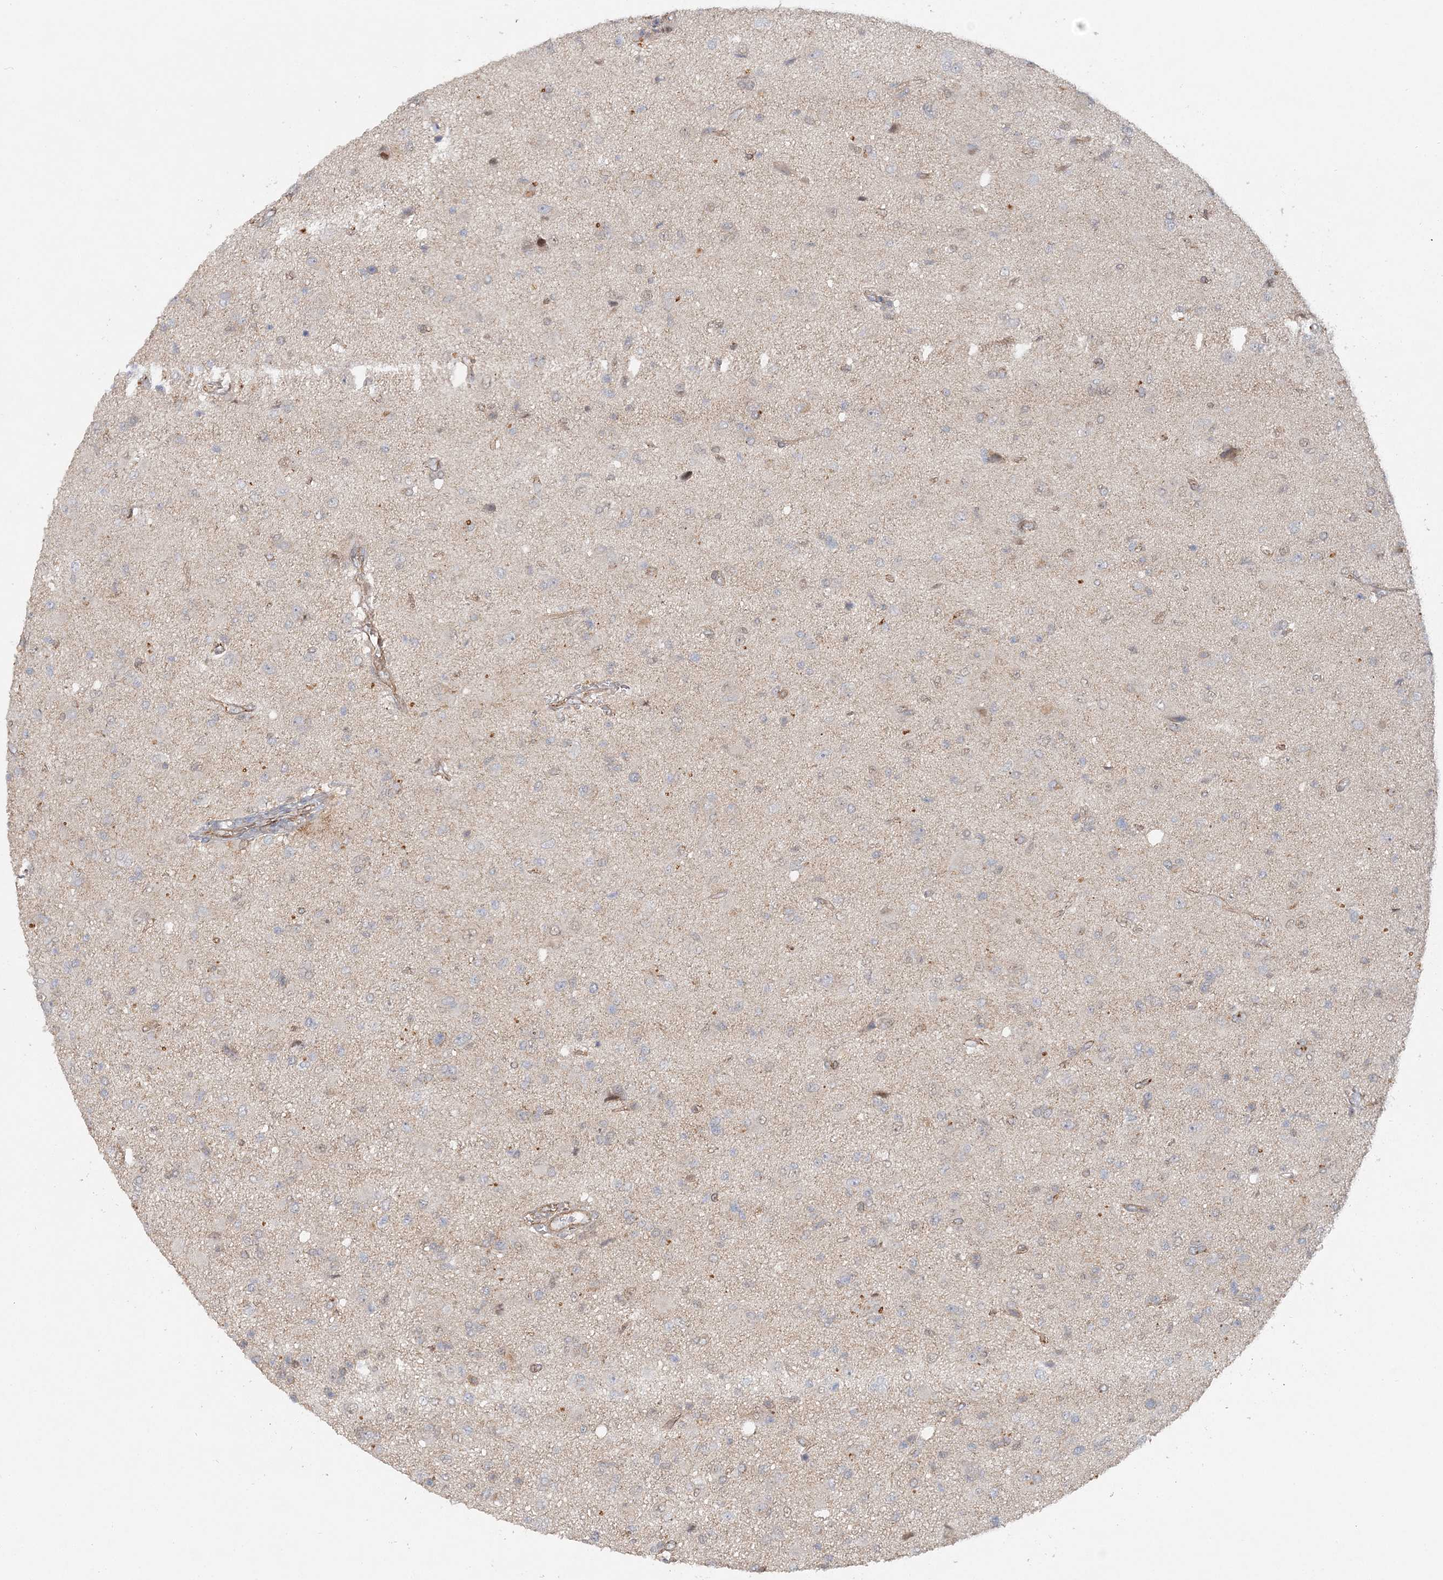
{"staining": {"intensity": "negative", "quantity": "none", "location": "none"}, "tissue": "glioma", "cell_type": "Tumor cells", "image_type": "cancer", "snomed": [{"axis": "morphology", "description": "Glioma, malignant, High grade"}, {"axis": "topography", "description": "Brain"}], "caption": "This is a photomicrograph of IHC staining of high-grade glioma (malignant), which shows no staining in tumor cells.", "gene": "MAT2B", "patient": {"sex": "female", "age": 57}}